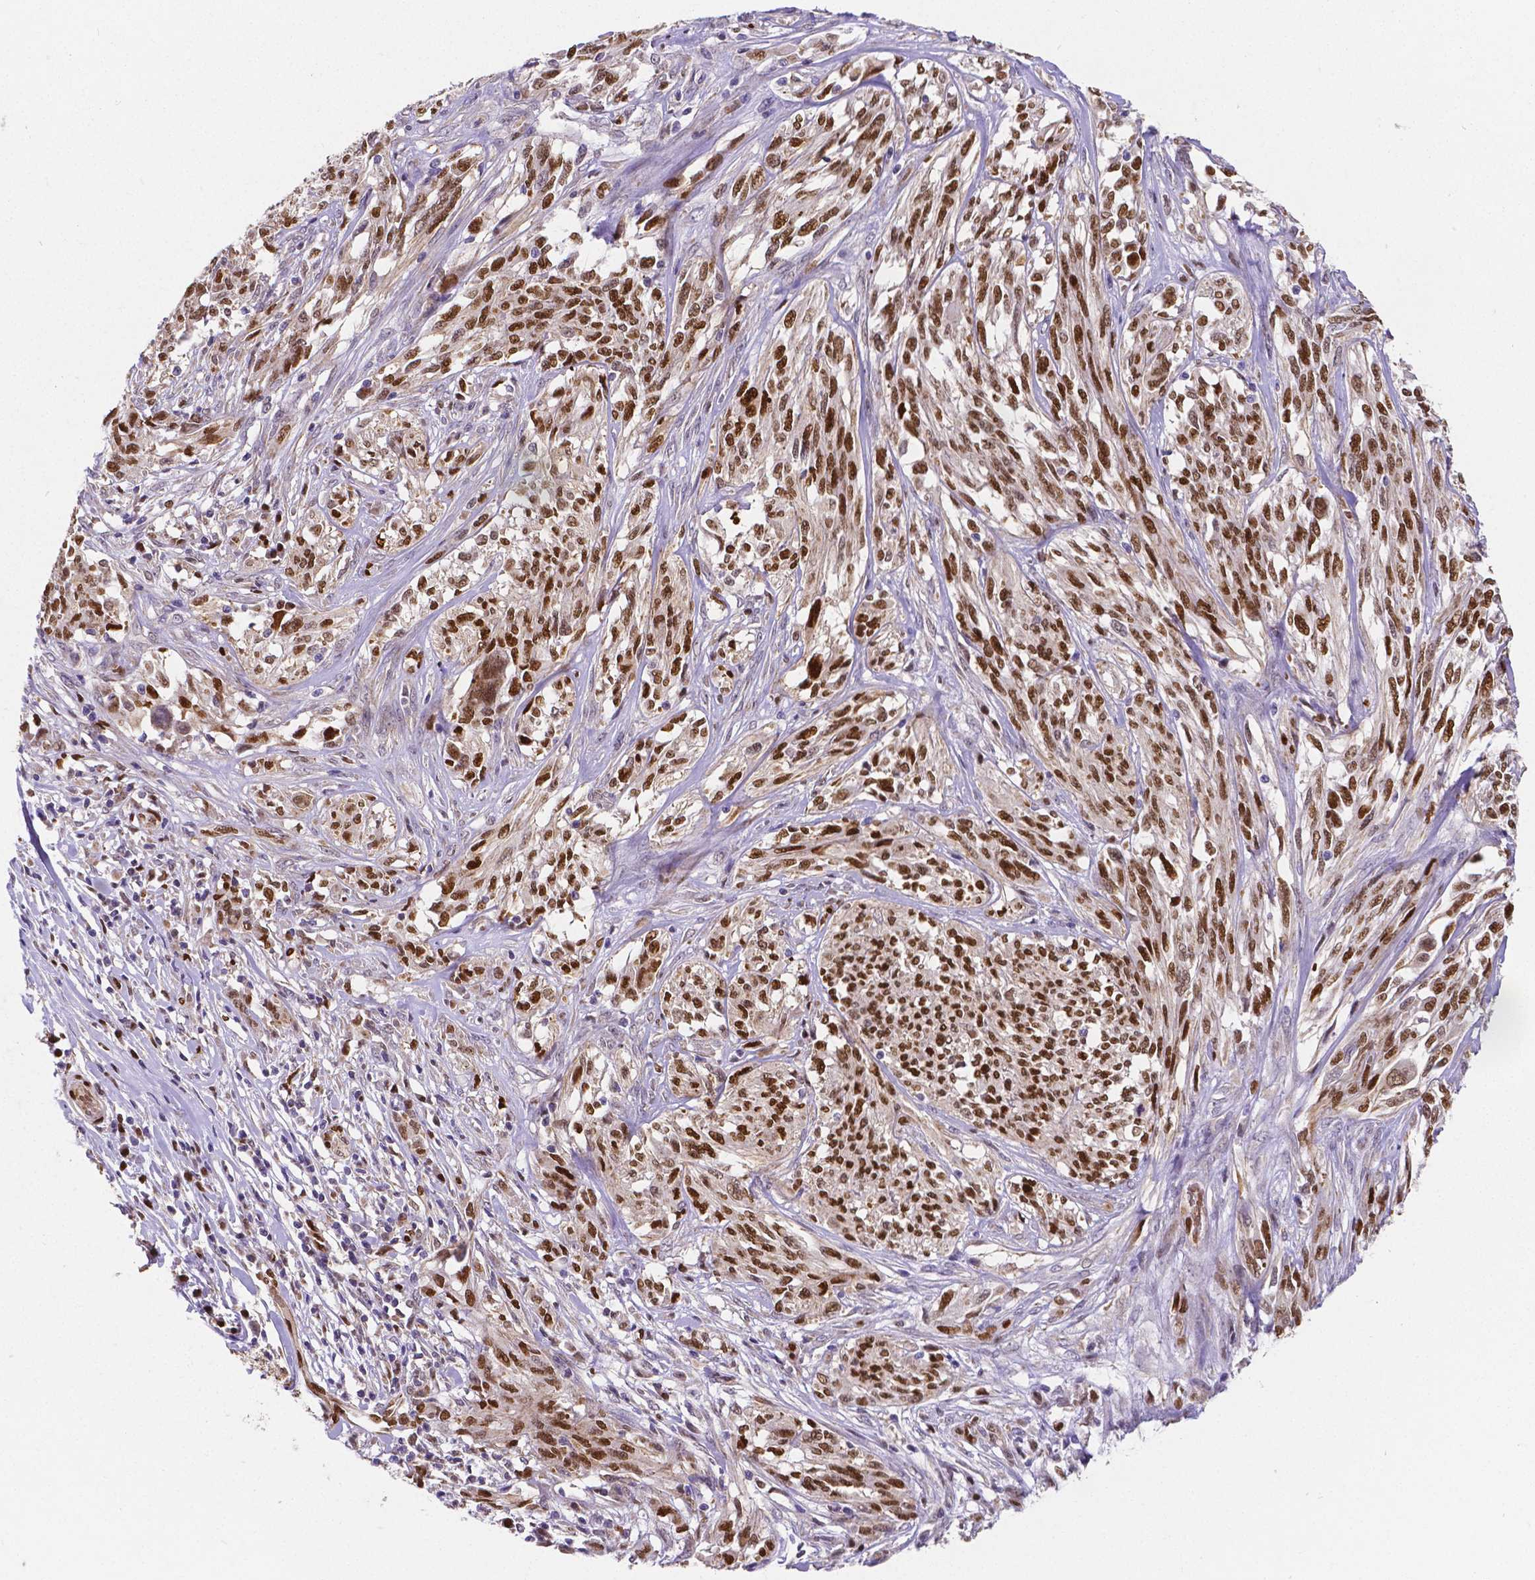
{"staining": {"intensity": "strong", "quantity": ">75%", "location": "nuclear"}, "tissue": "melanoma", "cell_type": "Tumor cells", "image_type": "cancer", "snomed": [{"axis": "morphology", "description": "Malignant melanoma, NOS"}, {"axis": "topography", "description": "Skin"}], "caption": "A photomicrograph of malignant melanoma stained for a protein exhibits strong nuclear brown staining in tumor cells.", "gene": "MEF2C", "patient": {"sex": "female", "age": 91}}